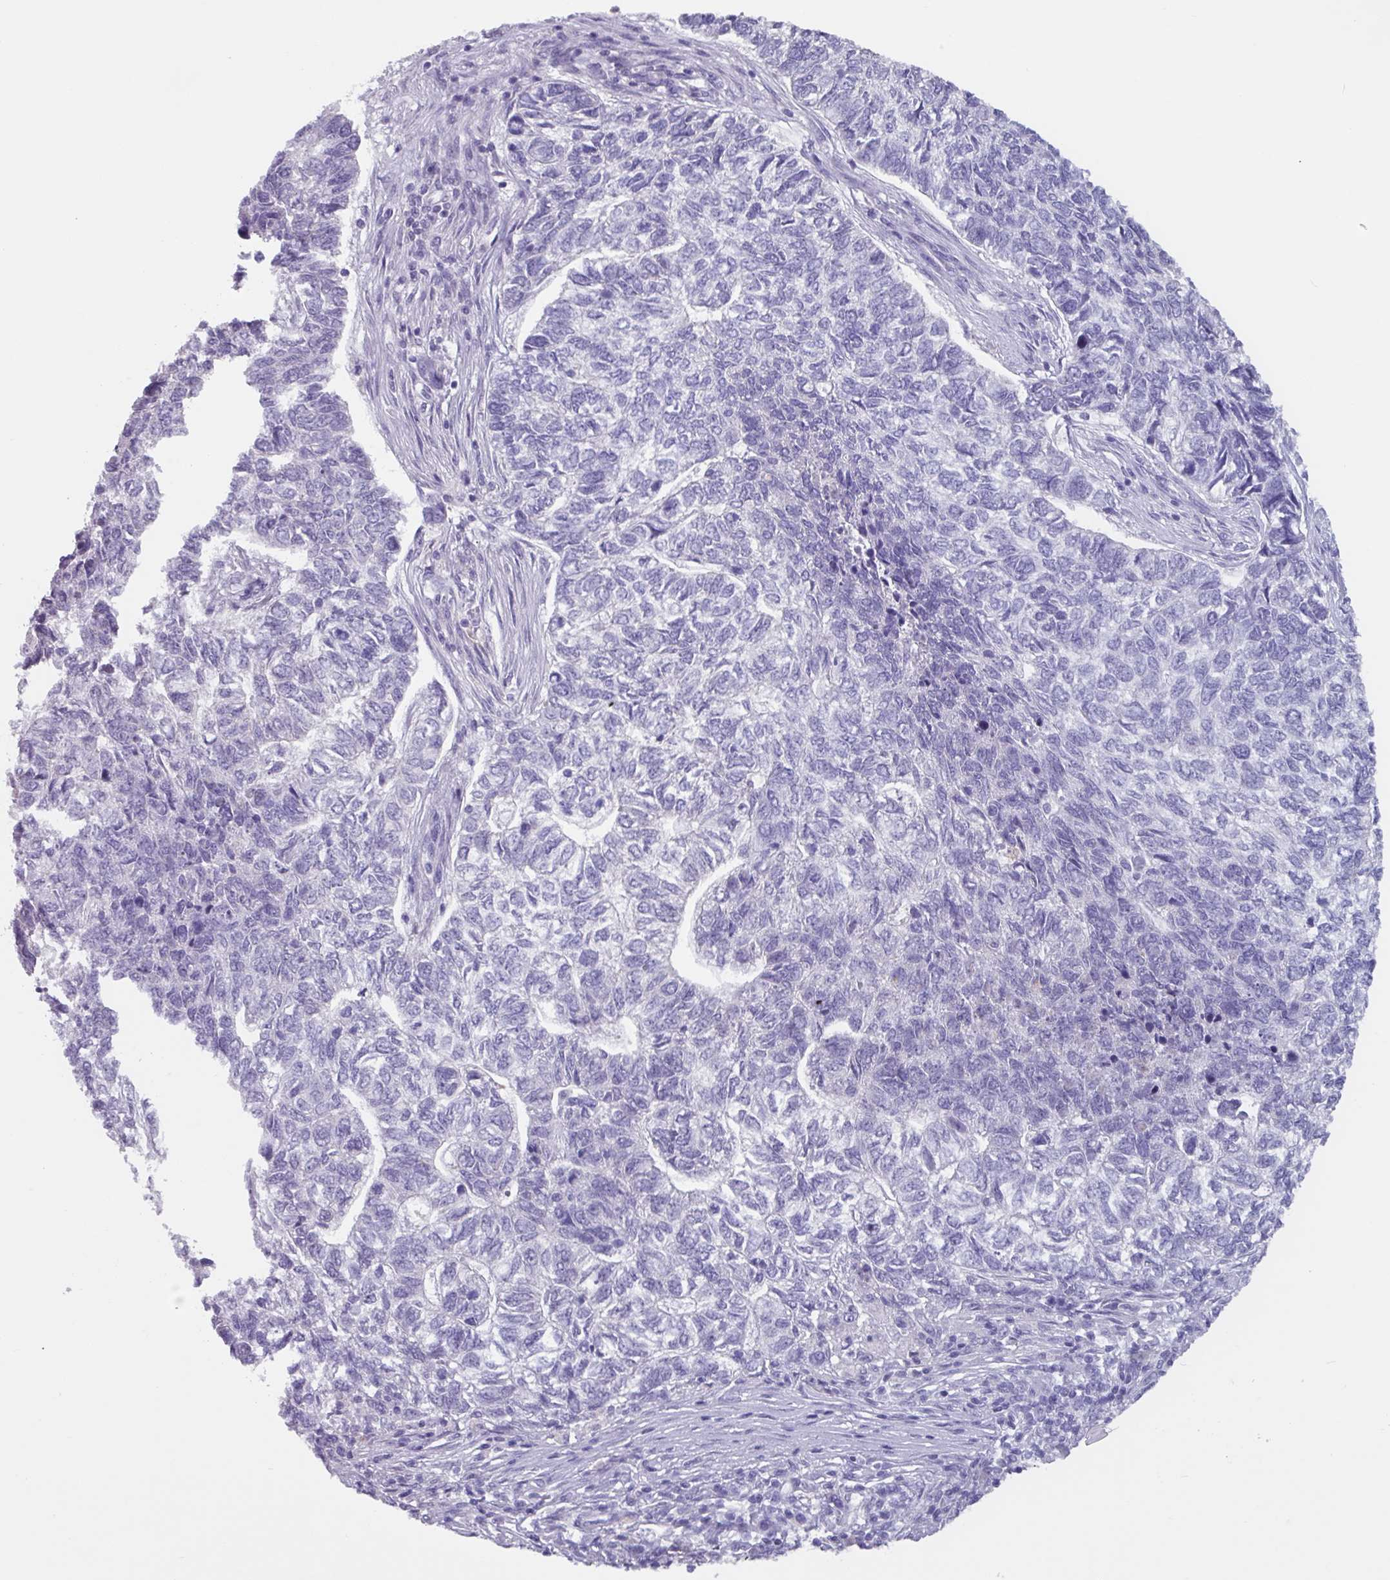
{"staining": {"intensity": "negative", "quantity": "none", "location": "none"}, "tissue": "skin cancer", "cell_type": "Tumor cells", "image_type": "cancer", "snomed": [{"axis": "morphology", "description": "Basal cell carcinoma"}, {"axis": "topography", "description": "Skin"}], "caption": "Tumor cells show no significant staining in skin cancer. (DAB (3,3'-diaminobenzidine) IHC with hematoxylin counter stain).", "gene": "OR2T10", "patient": {"sex": "female", "age": 65}}